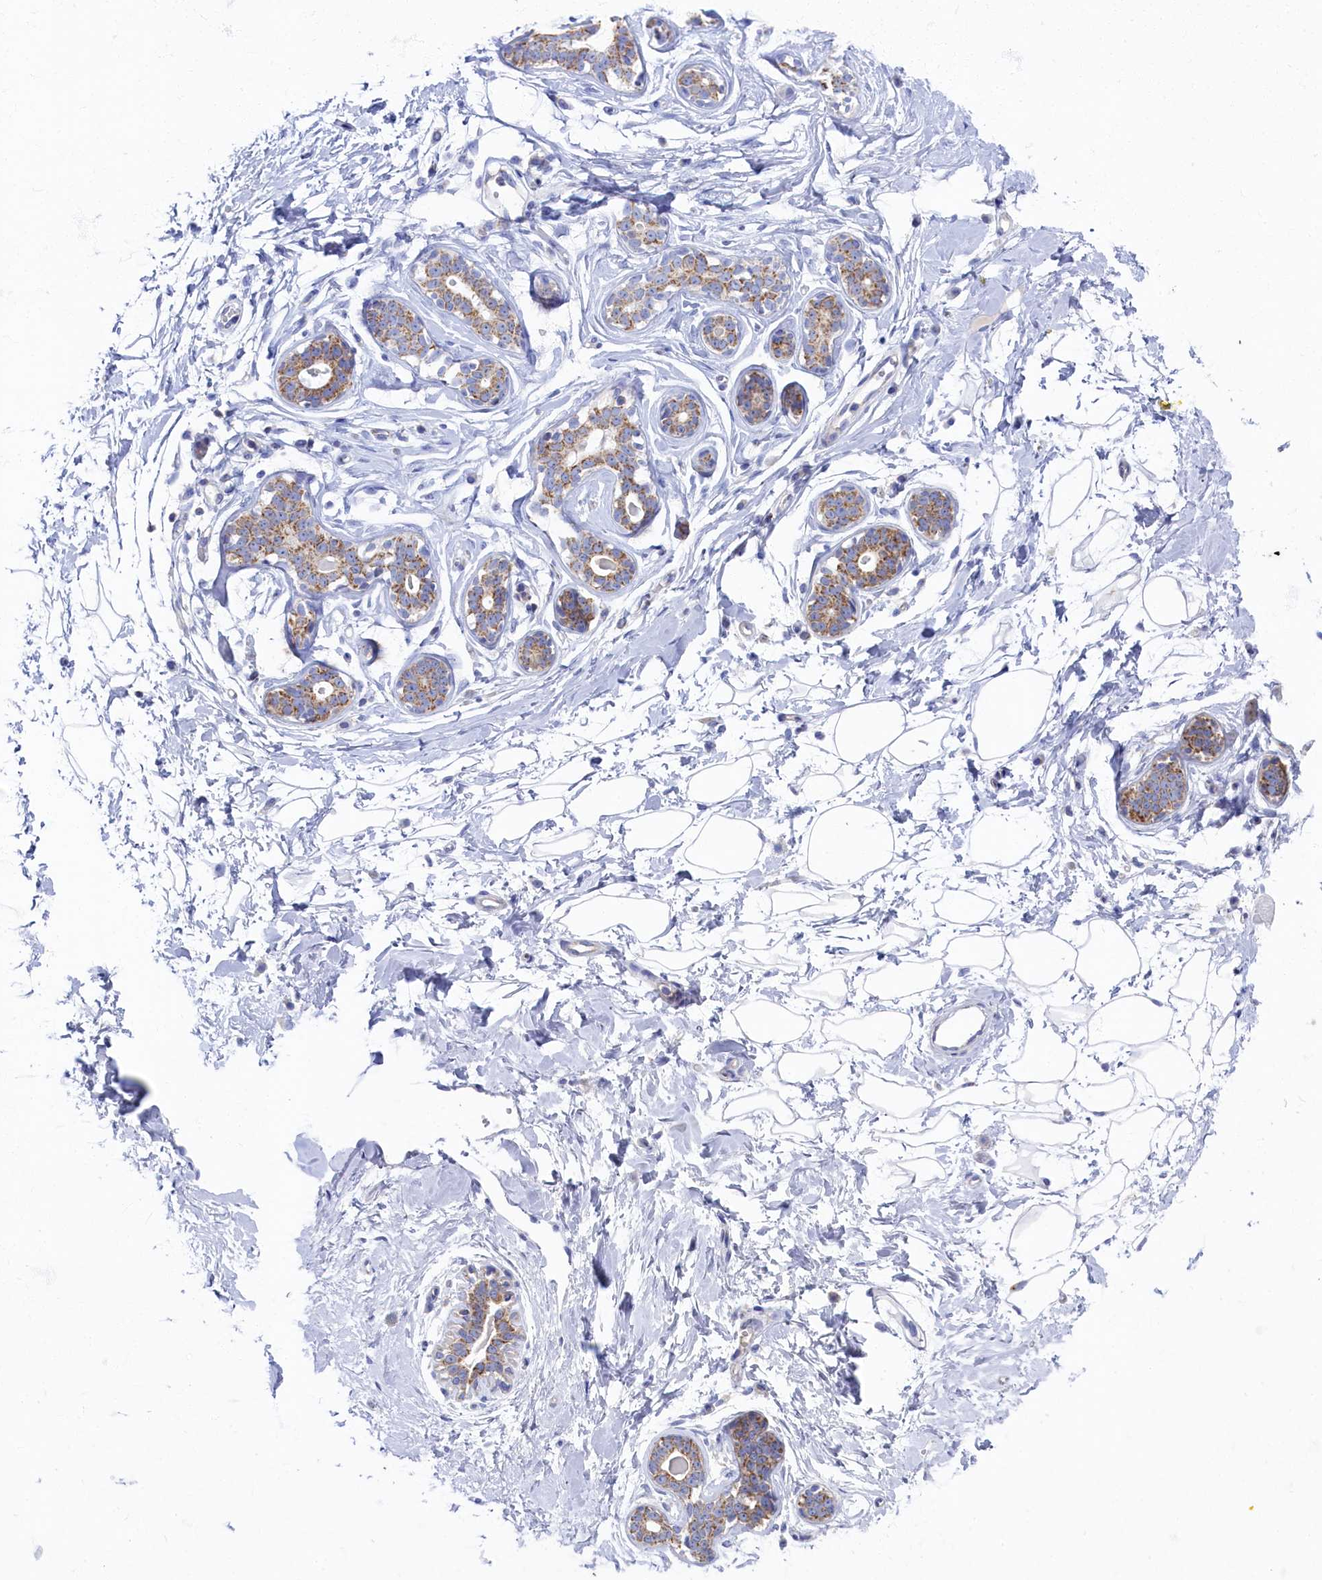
{"staining": {"intensity": "negative", "quantity": "none", "location": "none"}, "tissue": "breast", "cell_type": "Adipocytes", "image_type": "normal", "snomed": [{"axis": "morphology", "description": "Normal tissue, NOS"}, {"axis": "morphology", "description": "Adenoma, NOS"}, {"axis": "topography", "description": "Breast"}], "caption": "An immunohistochemistry (IHC) image of benign breast is shown. There is no staining in adipocytes of breast. (IHC, brightfield microscopy, high magnification).", "gene": "OCIAD2", "patient": {"sex": "female", "age": 23}}